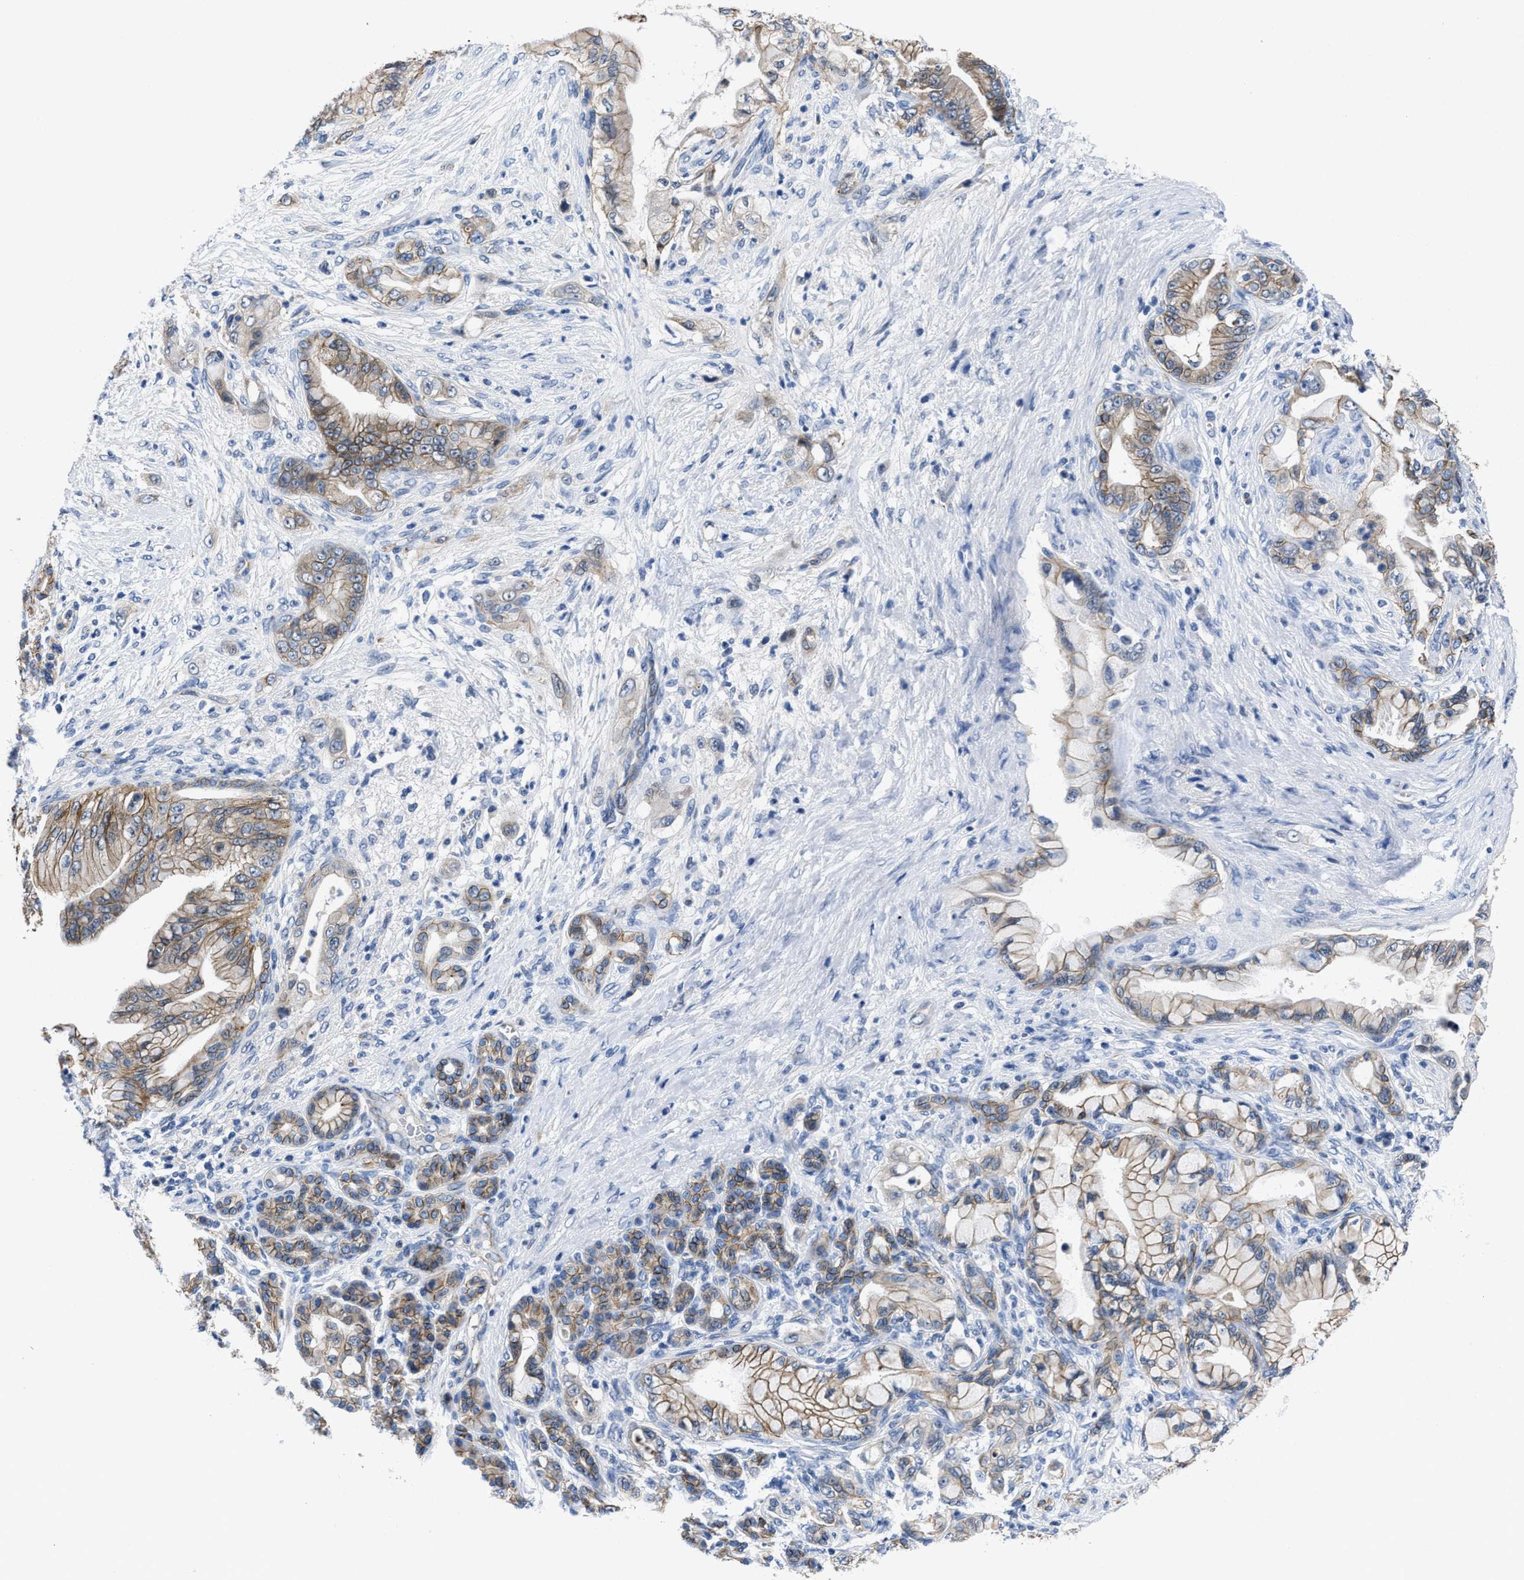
{"staining": {"intensity": "moderate", "quantity": ">75%", "location": "cytoplasmic/membranous"}, "tissue": "pancreatic cancer", "cell_type": "Tumor cells", "image_type": "cancer", "snomed": [{"axis": "morphology", "description": "Adenocarcinoma, NOS"}, {"axis": "topography", "description": "Pancreas"}], "caption": "The image reveals a brown stain indicating the presence of a protein in the cytoplasmic/membranous of tumor cells in pancreatic adenocarcinoma. (DAB (3,3'-diaminobenzidine) IHC with brightfield microscopy, high magnification).", "gene": "GHITM", "patient": {"sex": "male", "age": 59}}